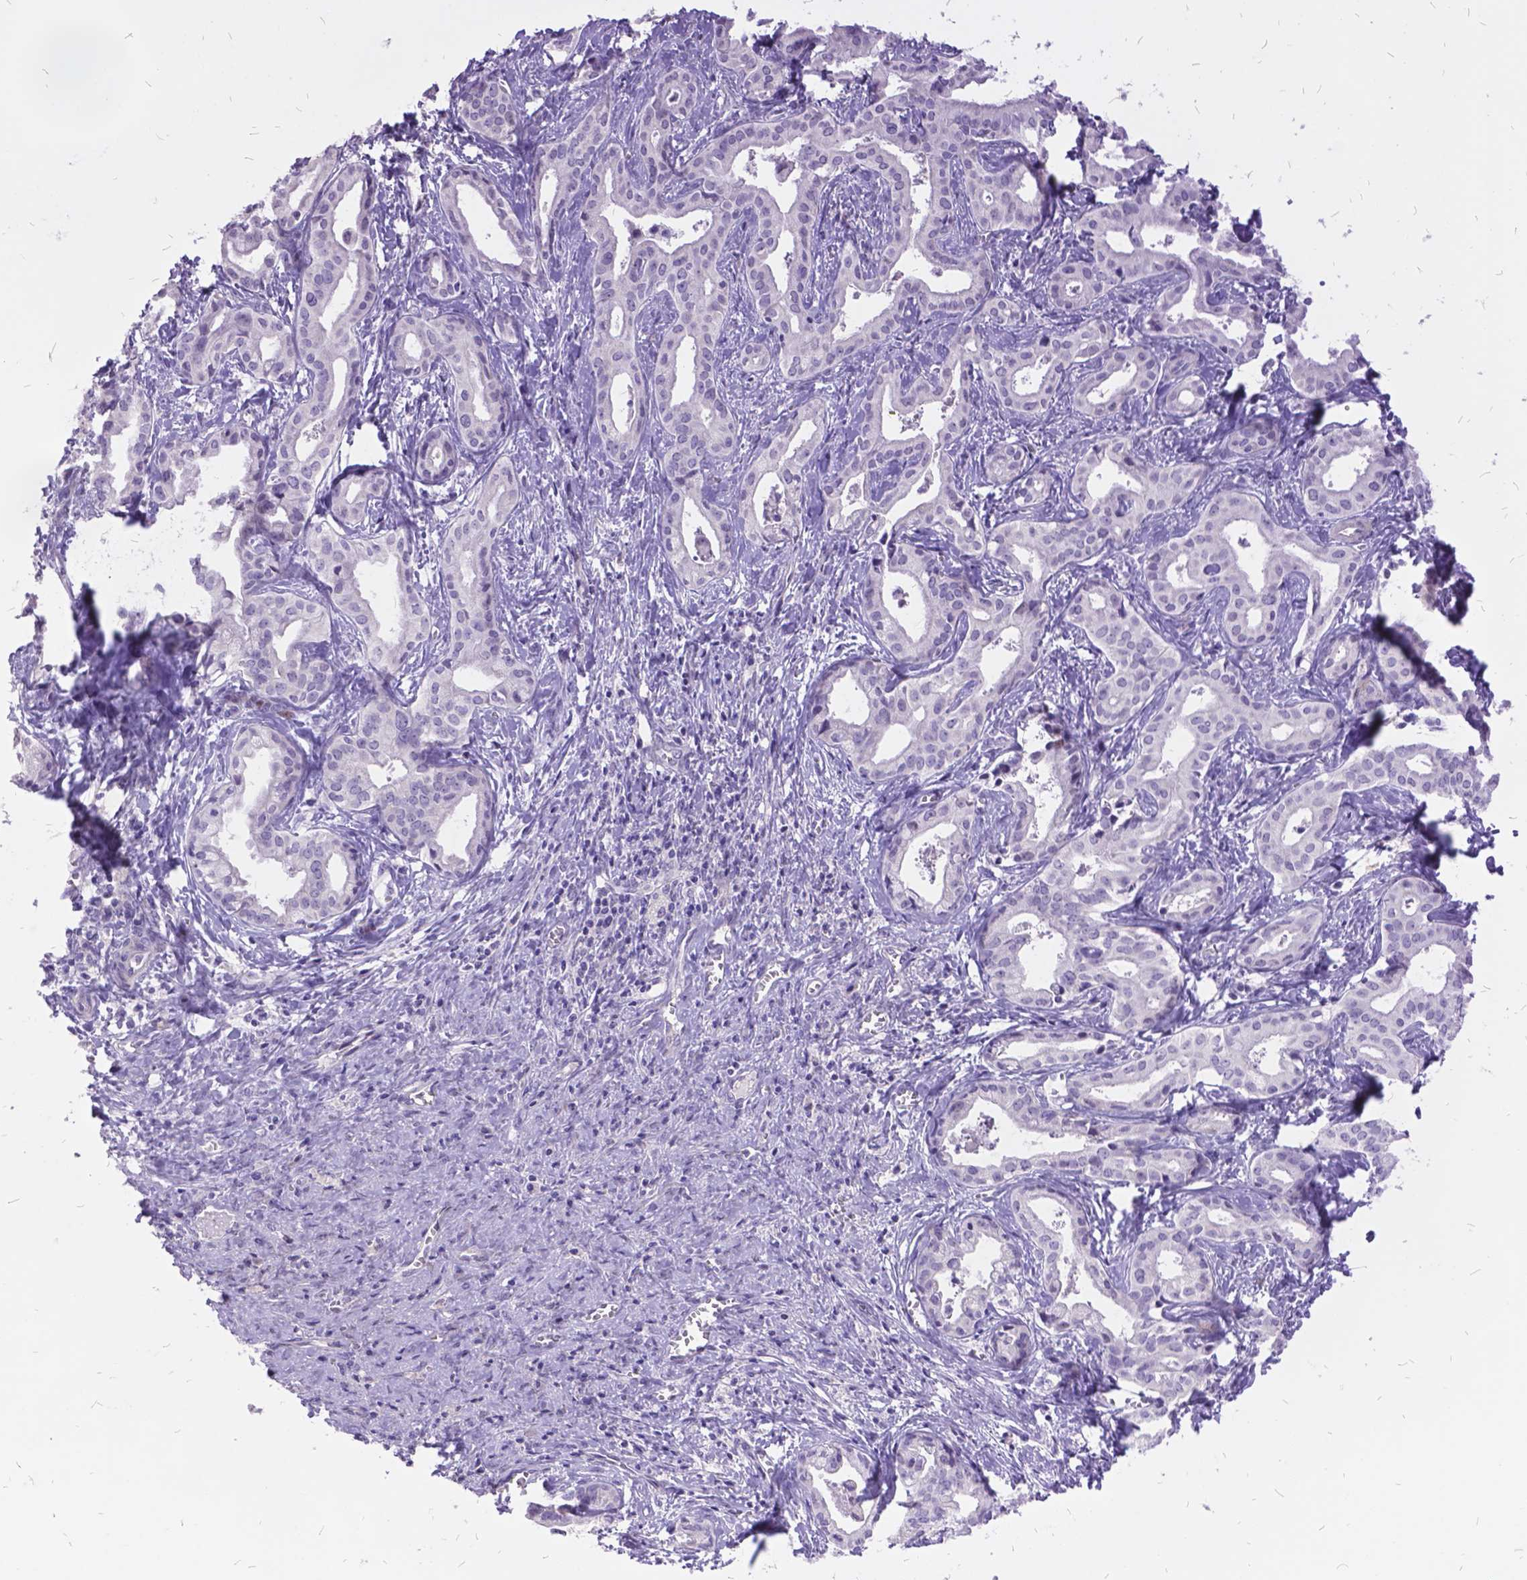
{"staining": {"intensity": "negative", "quantity": "none", "location": "none"}, "tissue": "liver cancer", "cell_type": "Tumor cells", "image_type": "cancer", "snomed": [{"axis": "morphology", "description": "Cholangiocarcinoma"}, {"axis": "topography", "description": "Liver"}], "caption": "Tumor cells are negative for brown protein staining in cholangiocarcinoma (liver).", "gene": "ITGB6", "patient": {"sex": "female", "age": 65}}